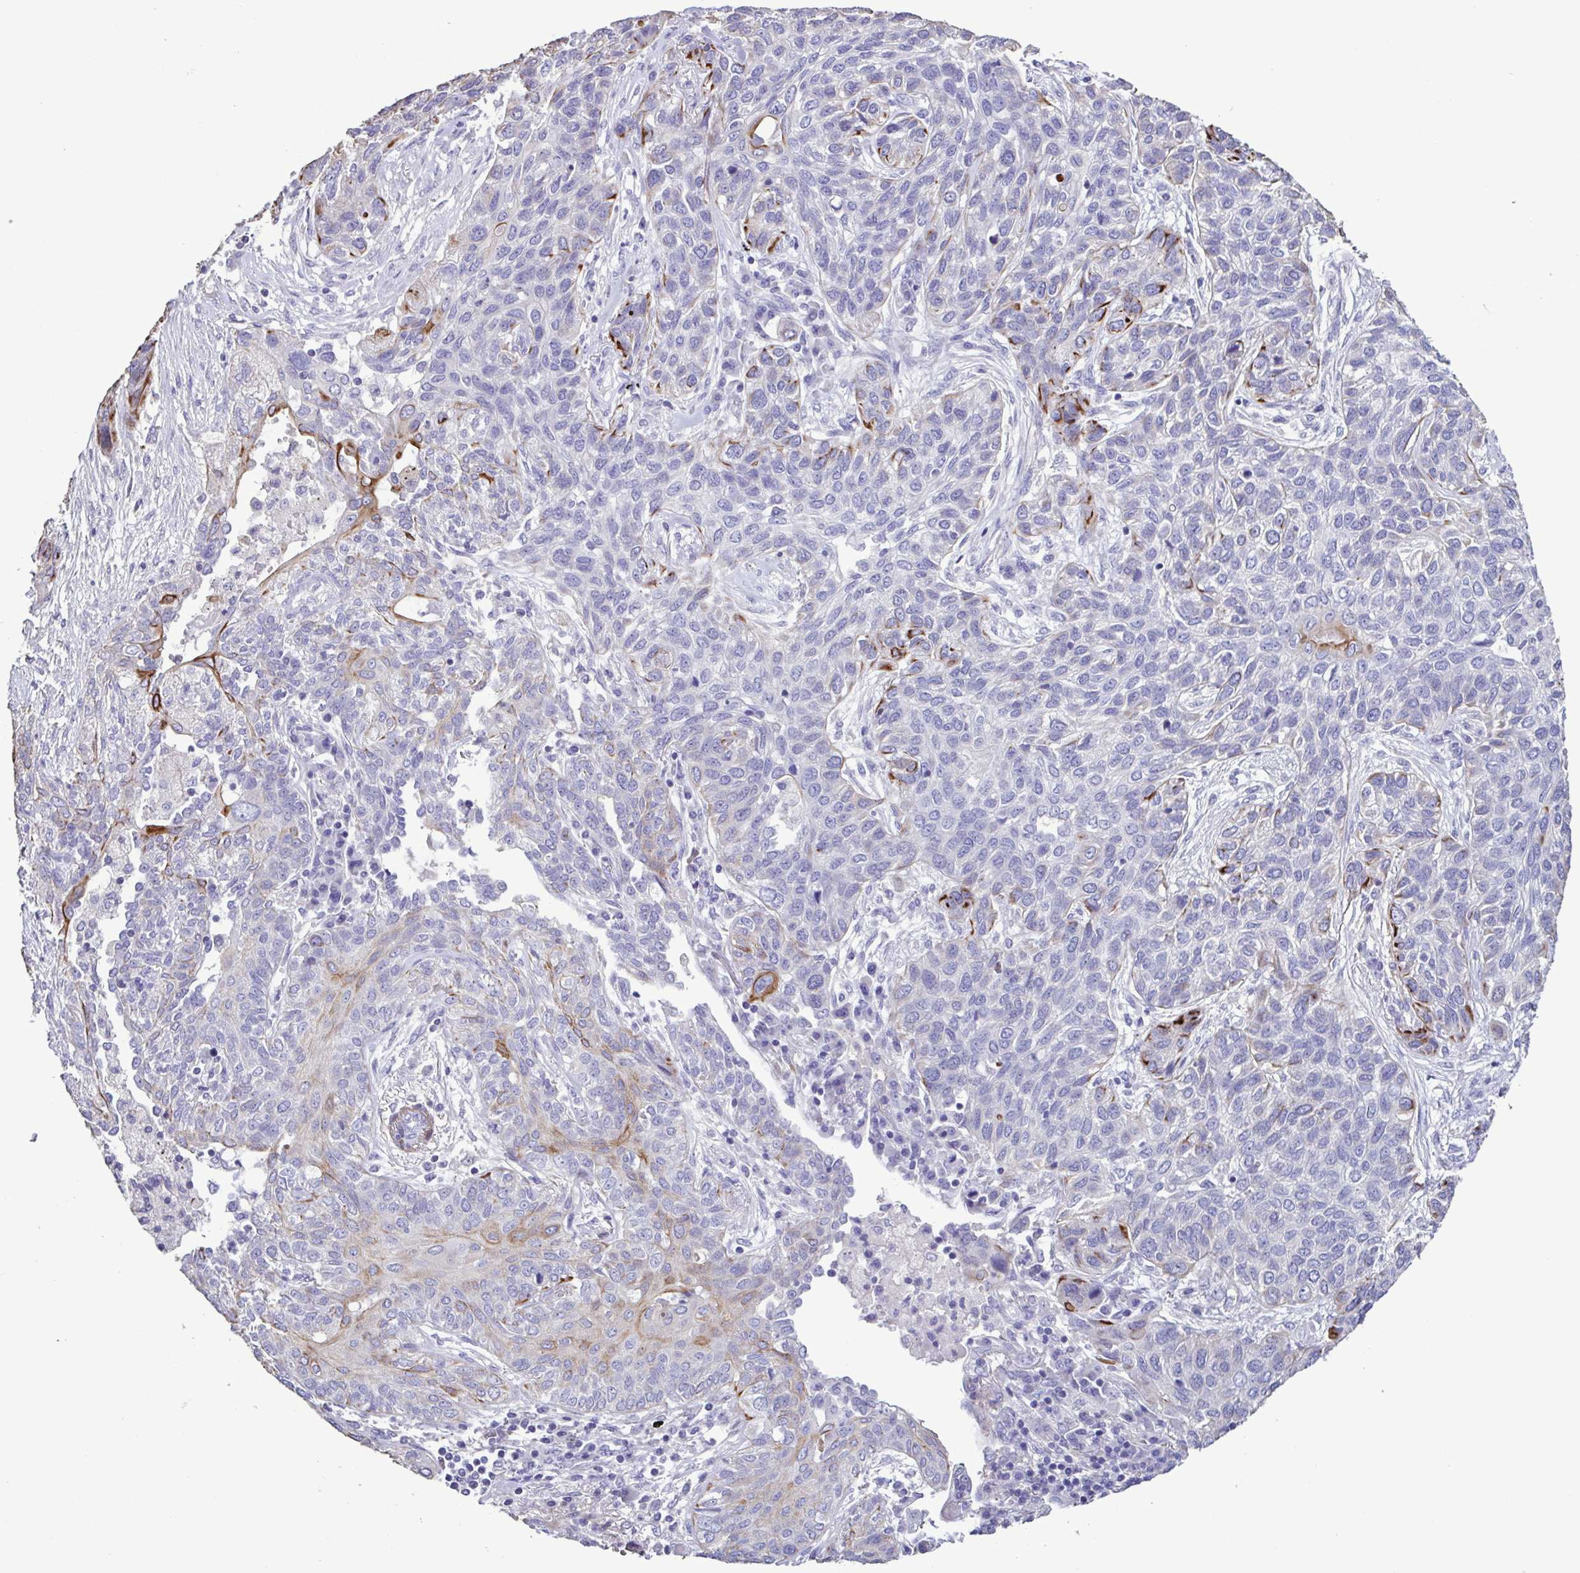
{"staining": {"intensity": "moderate", "quantity": "<25%", "location": "cytoplasmic/membranous"}, "tissue": "lung cancer", "cell_type": "Tumor cells", "image_type": "cancer", "snomed": [{"axis": "morphology", "description": "Squamous cell carcinoma, NOS"}, {"axis": "topography", "description": "Lung"}], "caption": "Moderate cytoplasmic/membranous protein positivity is present in about <25% of tumor cells in lung squamous cell carcinoma.", "gene": "PLA2G4E", "patient": {"sex": "female", "age": 70}}